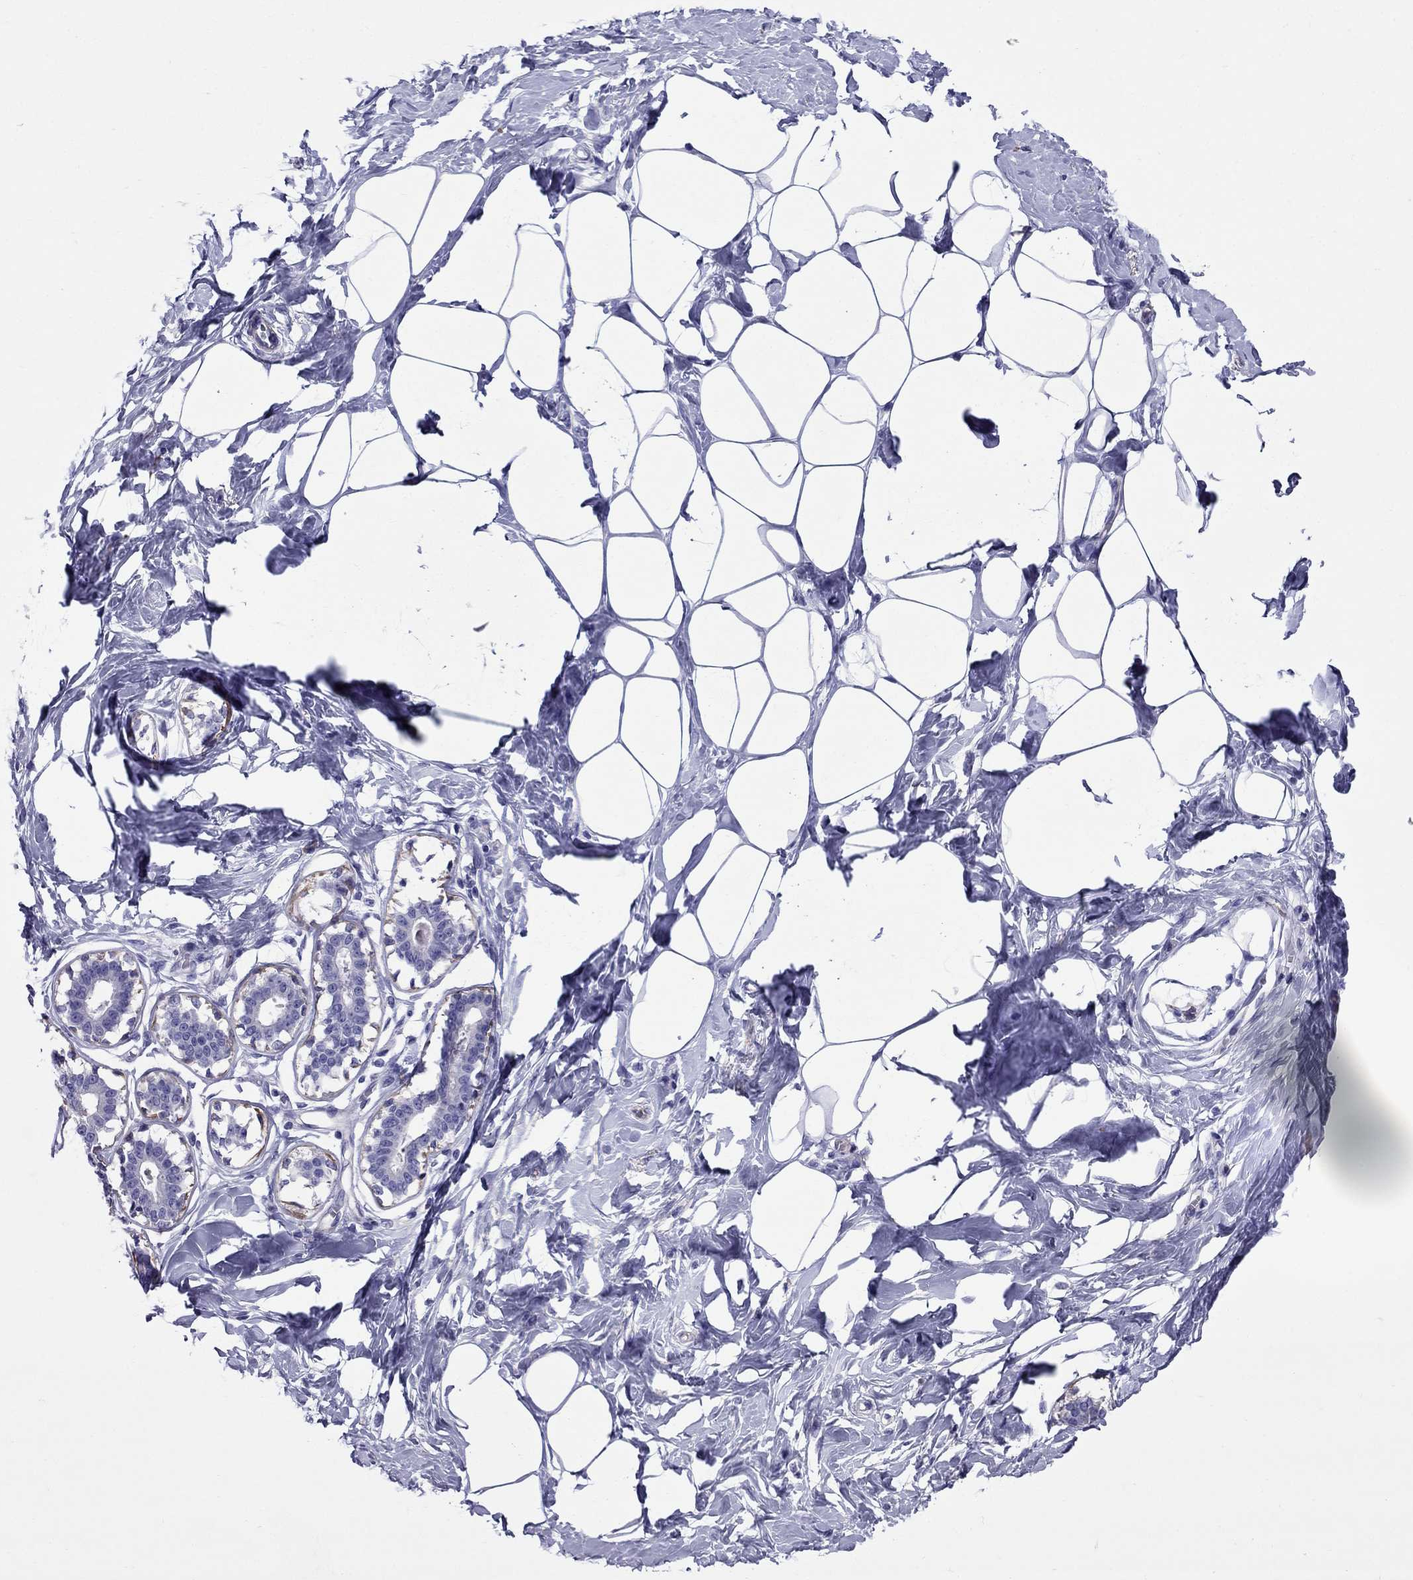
{"staining": {"intensity": "negative", "quantity": "none", "location": "none"}, "tissue": "breast", "cell_type": "Adipocytes", "image_type": "normal", "snomed": [{"axis": "morphology", "description": "Normal tissue, NOS"}, {"axis": "morphology", "description": "Lobular carcinoma, in situ"}, {"axis": "topography", "description": "Breast"}], "caption": "DAB immunohistochemical staining of unremarkable breast displays no significant positivity in adipocytes. (Immunohistochemistry, brightfield microscopy, high magnification).", "gene": "GPR50", "patient": {"sex": "female", "age": 35}}